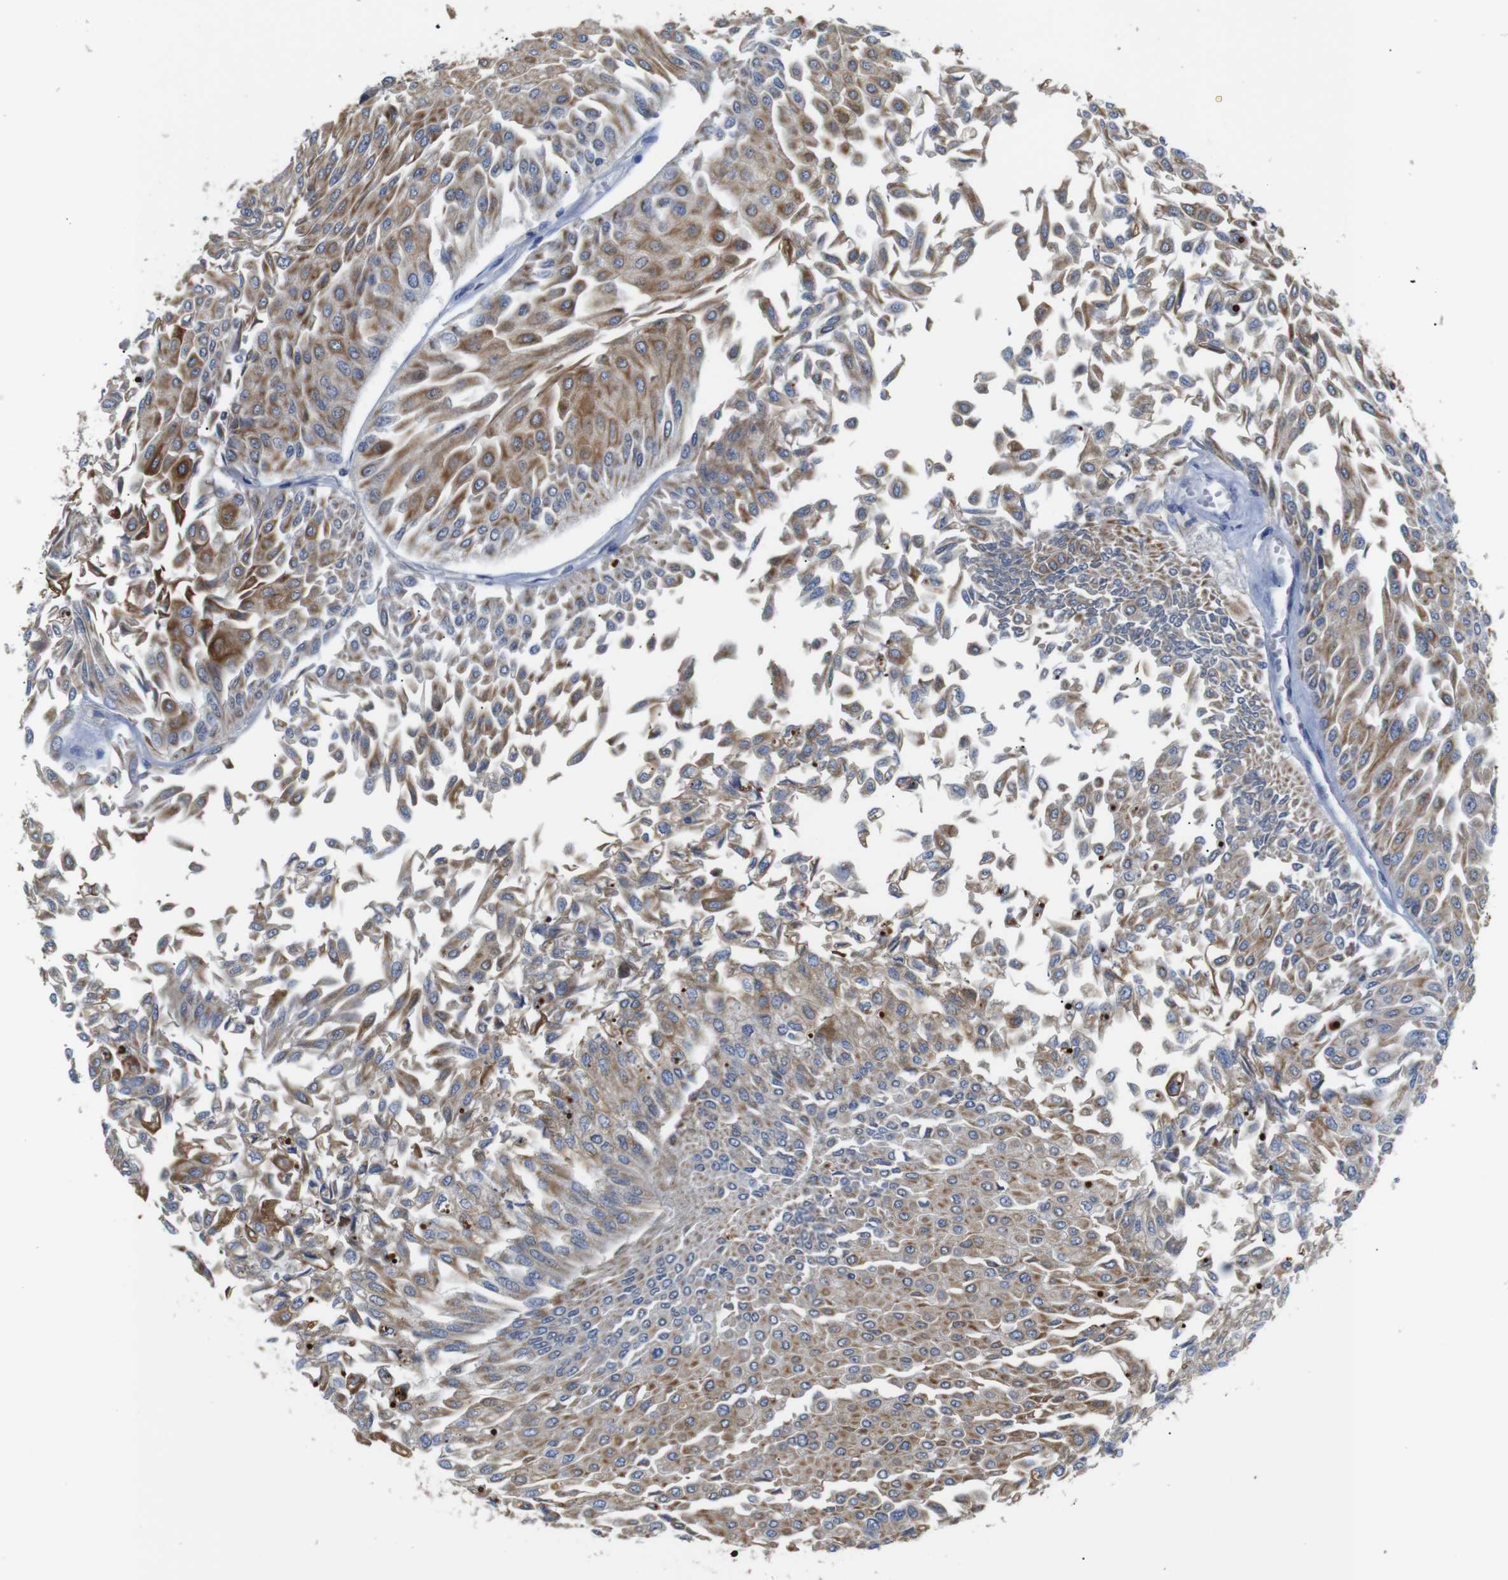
{"staining": {"intensity": "moderate", "quantity": ">75%", "location": "cytoplasmic/membranous"}, "tissue": "urothelial cancer", "cell_type": "Tumor cells", "image_type": "cancer", "snomed": [{"axis": "morphology", "description": "Urothelial carcinoma, Low grade"}, {"axis": "topography", "description": "Urinary bladder"}], "caption": "Approximately >75% of tumor cells in human urothelial cancer reveal moderate cytoplasmic/membranous protein expression as visualized by brown immunohistochemical staining.", "gene": "ALOX15", "patient": {"sex": "male", "age": 67}}